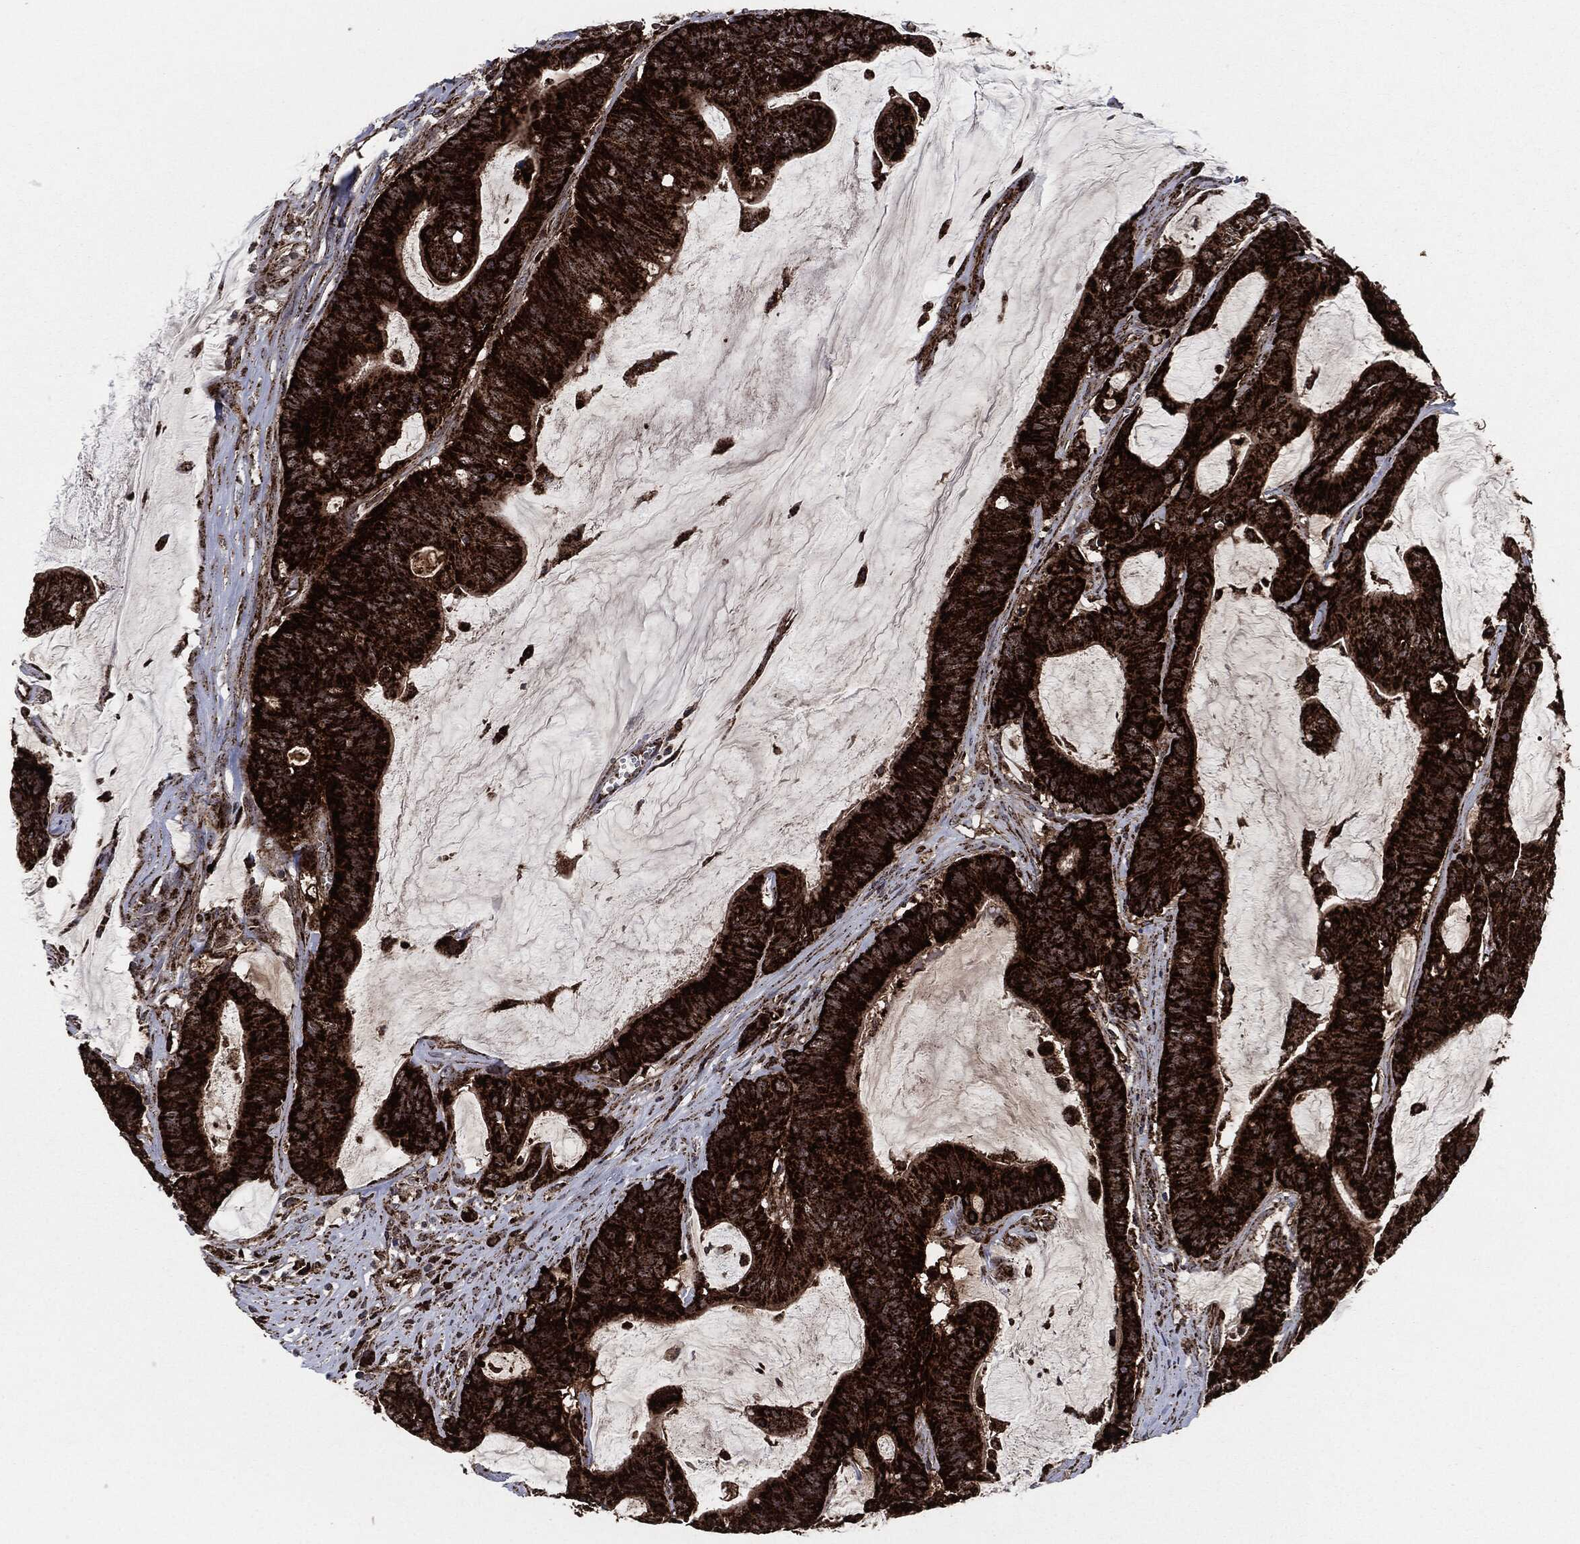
{"staining": {"intensity": "strong", "quantity": ">75%", "location": "cytoplasmic/membranous"}, "tissue": "colorectal cancer", "cell_type": "Tumor cells", "image_type": "cancer", "snomed": [{"axis": "morphology", "description": "Adenocarcinoma, NOS"}, {"axis": "topography", "description": "Colon"}], "caption": "Immunohistochemical staining of human colorectal cancer demonstrates high levels of strong cytoplasmic/membranous protein staining in about >75% of tumor cells. The protein of interest is shown in brown color, while the nuclei are stained blue.", "gene": "FH", "patient": {"sex": "female", "age": 69}}